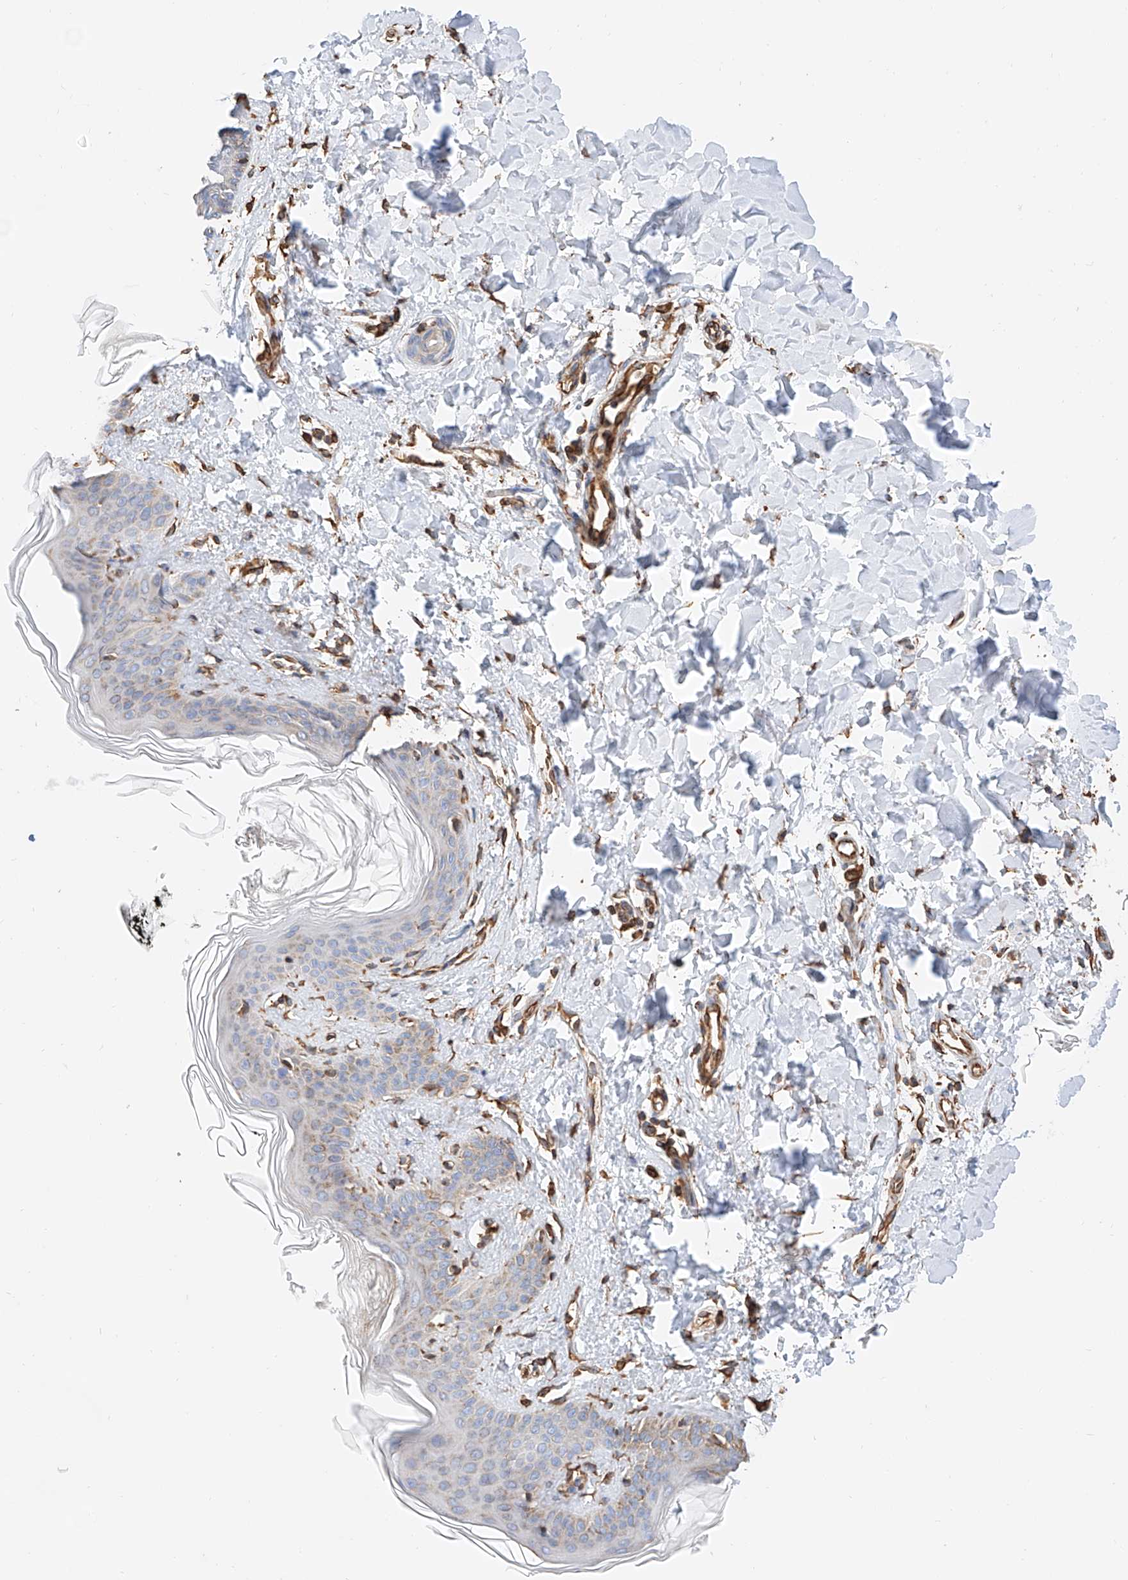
{"staining": {"intensity": "moderate", "quantity": ">75%", "location": "cytoplasmic/membranous"}, "tissue": "skin", "cell_type": "Fibroblasts", "image_type": "normal", "snomed": [{"axis": "morphology", "description": "Normal tissue, NOS"}, {"axis": "topography", "description": "Skin"}], "caption": "About >75% of fibroblasts in unremarkable human skin exhibit moderate cytoplasmic/membranous protein staining as visualized by brown immunohistochemical staining.", "gene": "NDUFV3", "patient": {"sex": "female", "age": 17}}